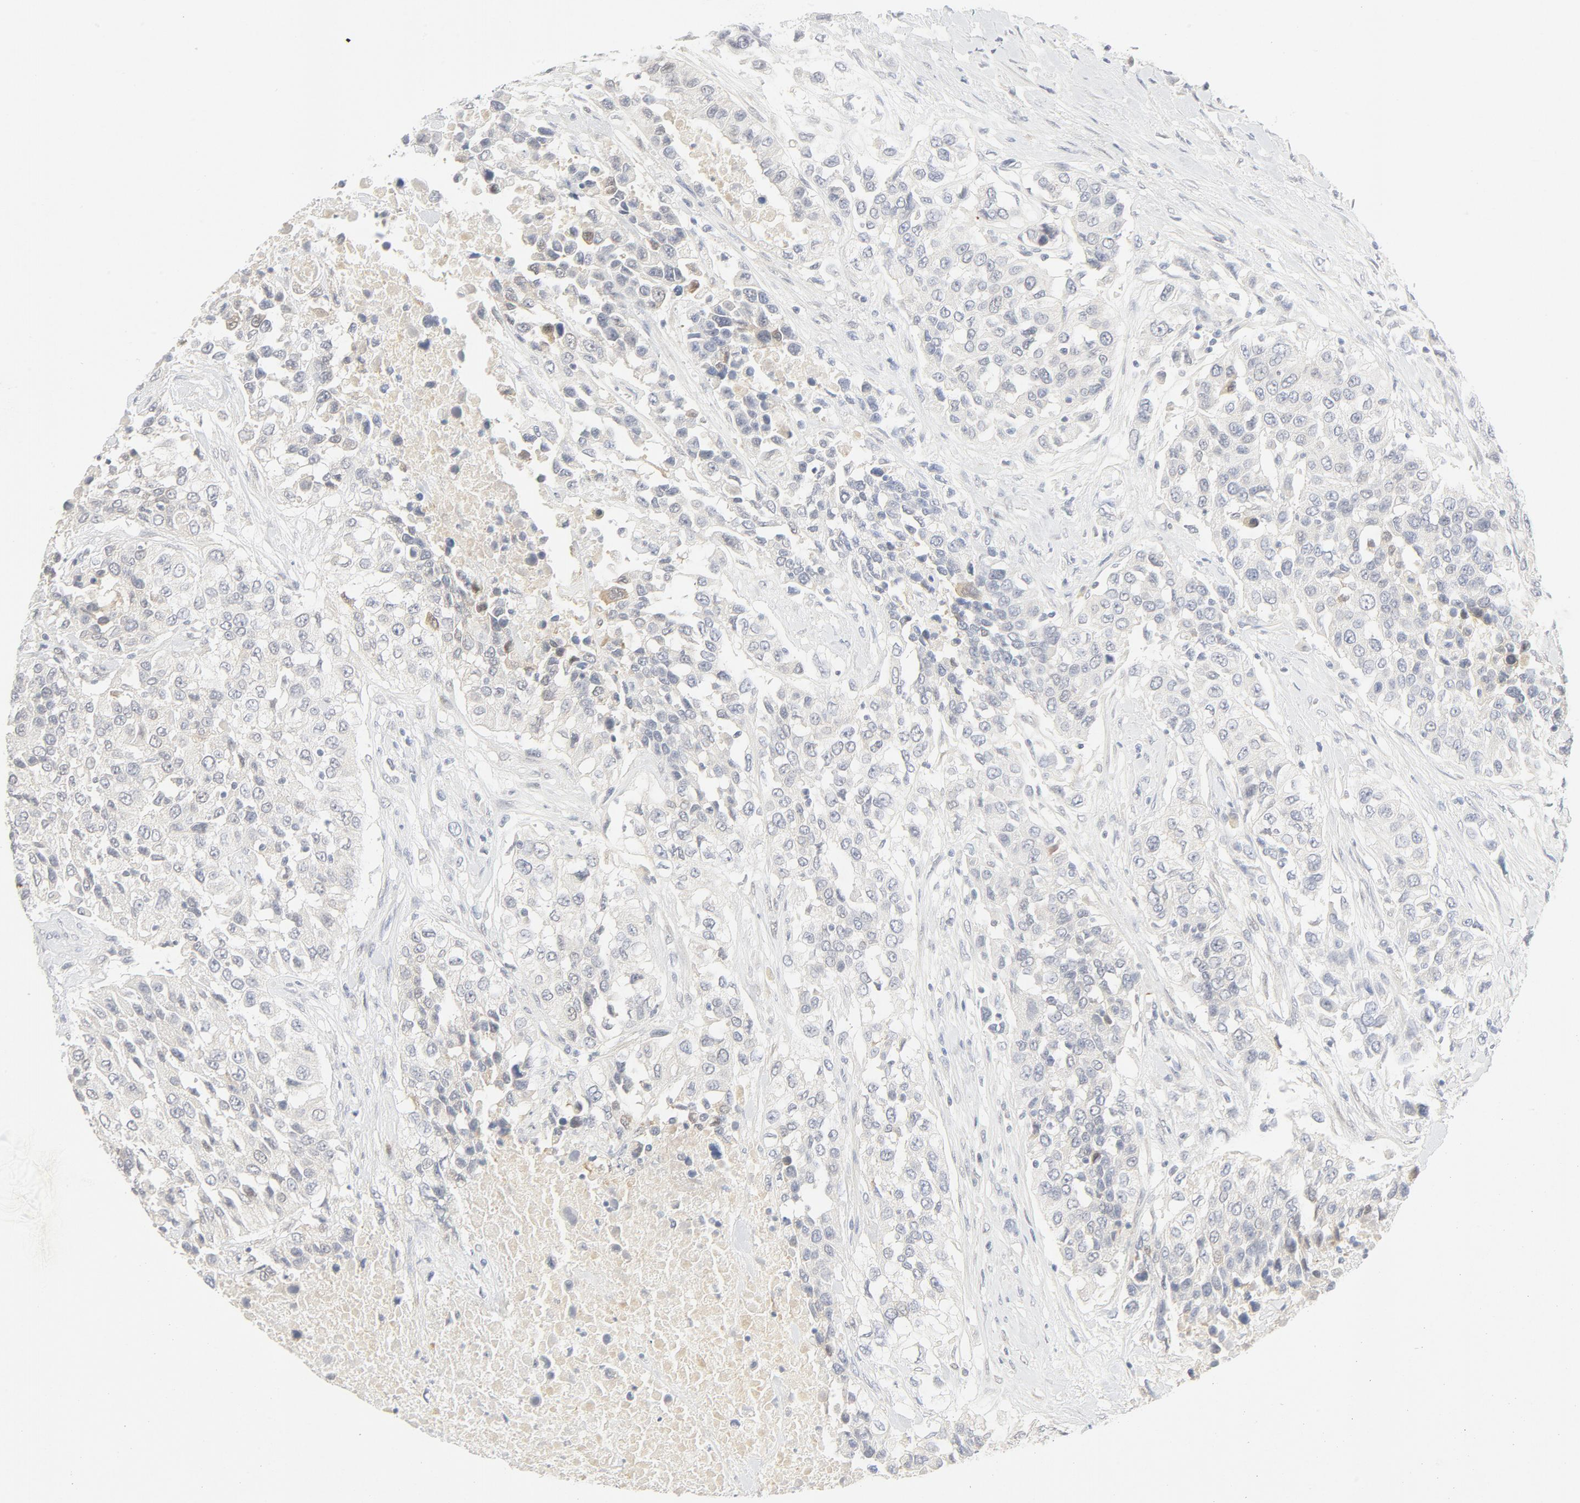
{"staining": {"intensity": "negative", "quantity": "none", "location": "none"}, "tissue": "urothelial cancer", "cell_type": "Tumor cells", "image_type": "cancer", "snomed": [{"axis": "morphology", "description": "Urothelial carcinoma, High grade"}, {"axis": "topography", "description": "Urinary bladder"}], "caption": "High power microscopy photomicrograph of an immunohistochemistry image of urothelial cancer, revealing no significant positivity in tumor cells.", "gene": "PGM1", "patient": {"sex": "female", "age": 80}}